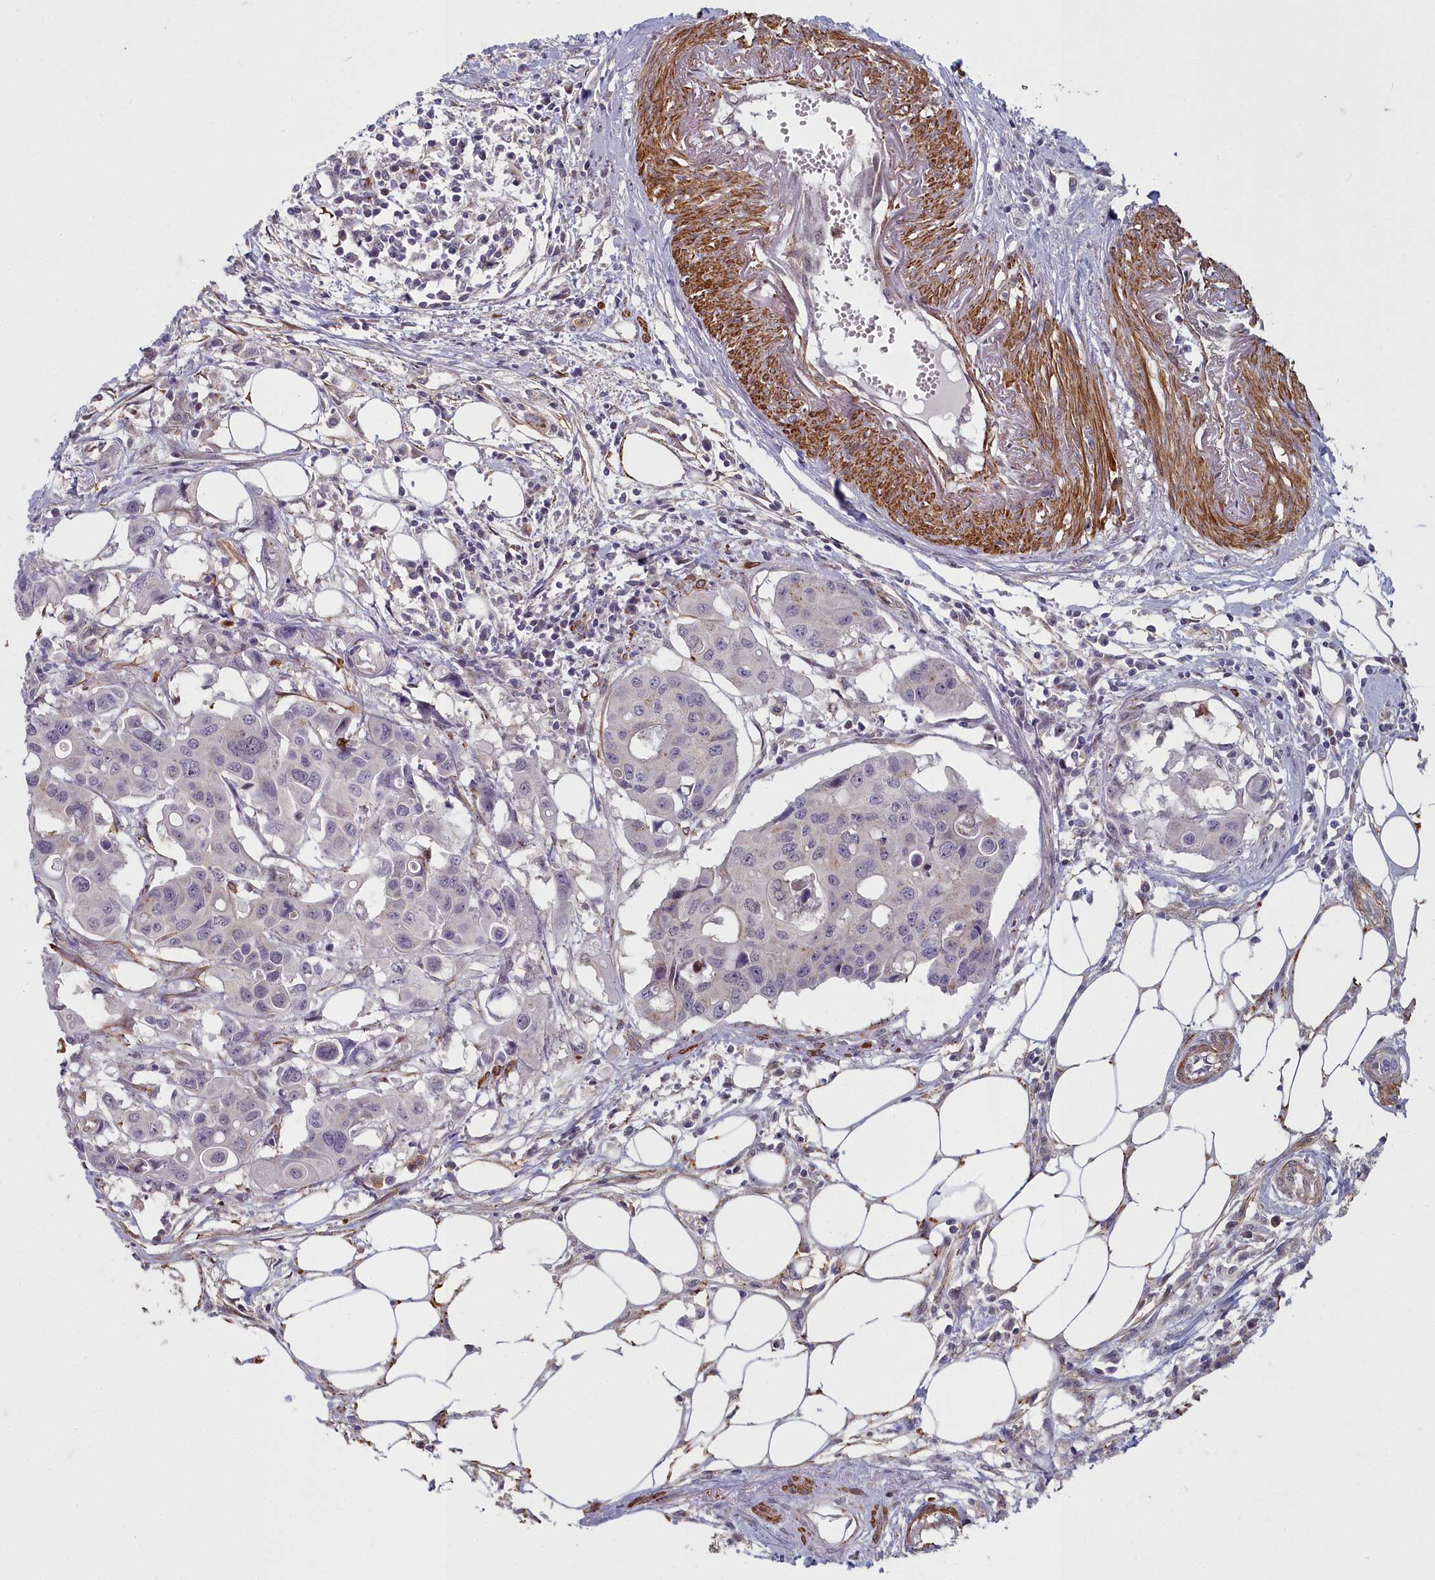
{"staining": {"intensity": "negative", "quantity": "none", "location": "none"}, "tissue": "colorectal cancer", "cell_type": "Tumor cells", "image_type": "cancer", "snomed": [{"axis": "morphology", "description": "Adenocarcinoma, NOS"}, {"axis": "topography", "description": "Colon"}], "caption": "A micrograph of human colorectal cancer (adenocarcinoma) is negative for staining in tumor cells.", "gene": "ZNF626", "patient": {"sex": "male", "age": 77}}